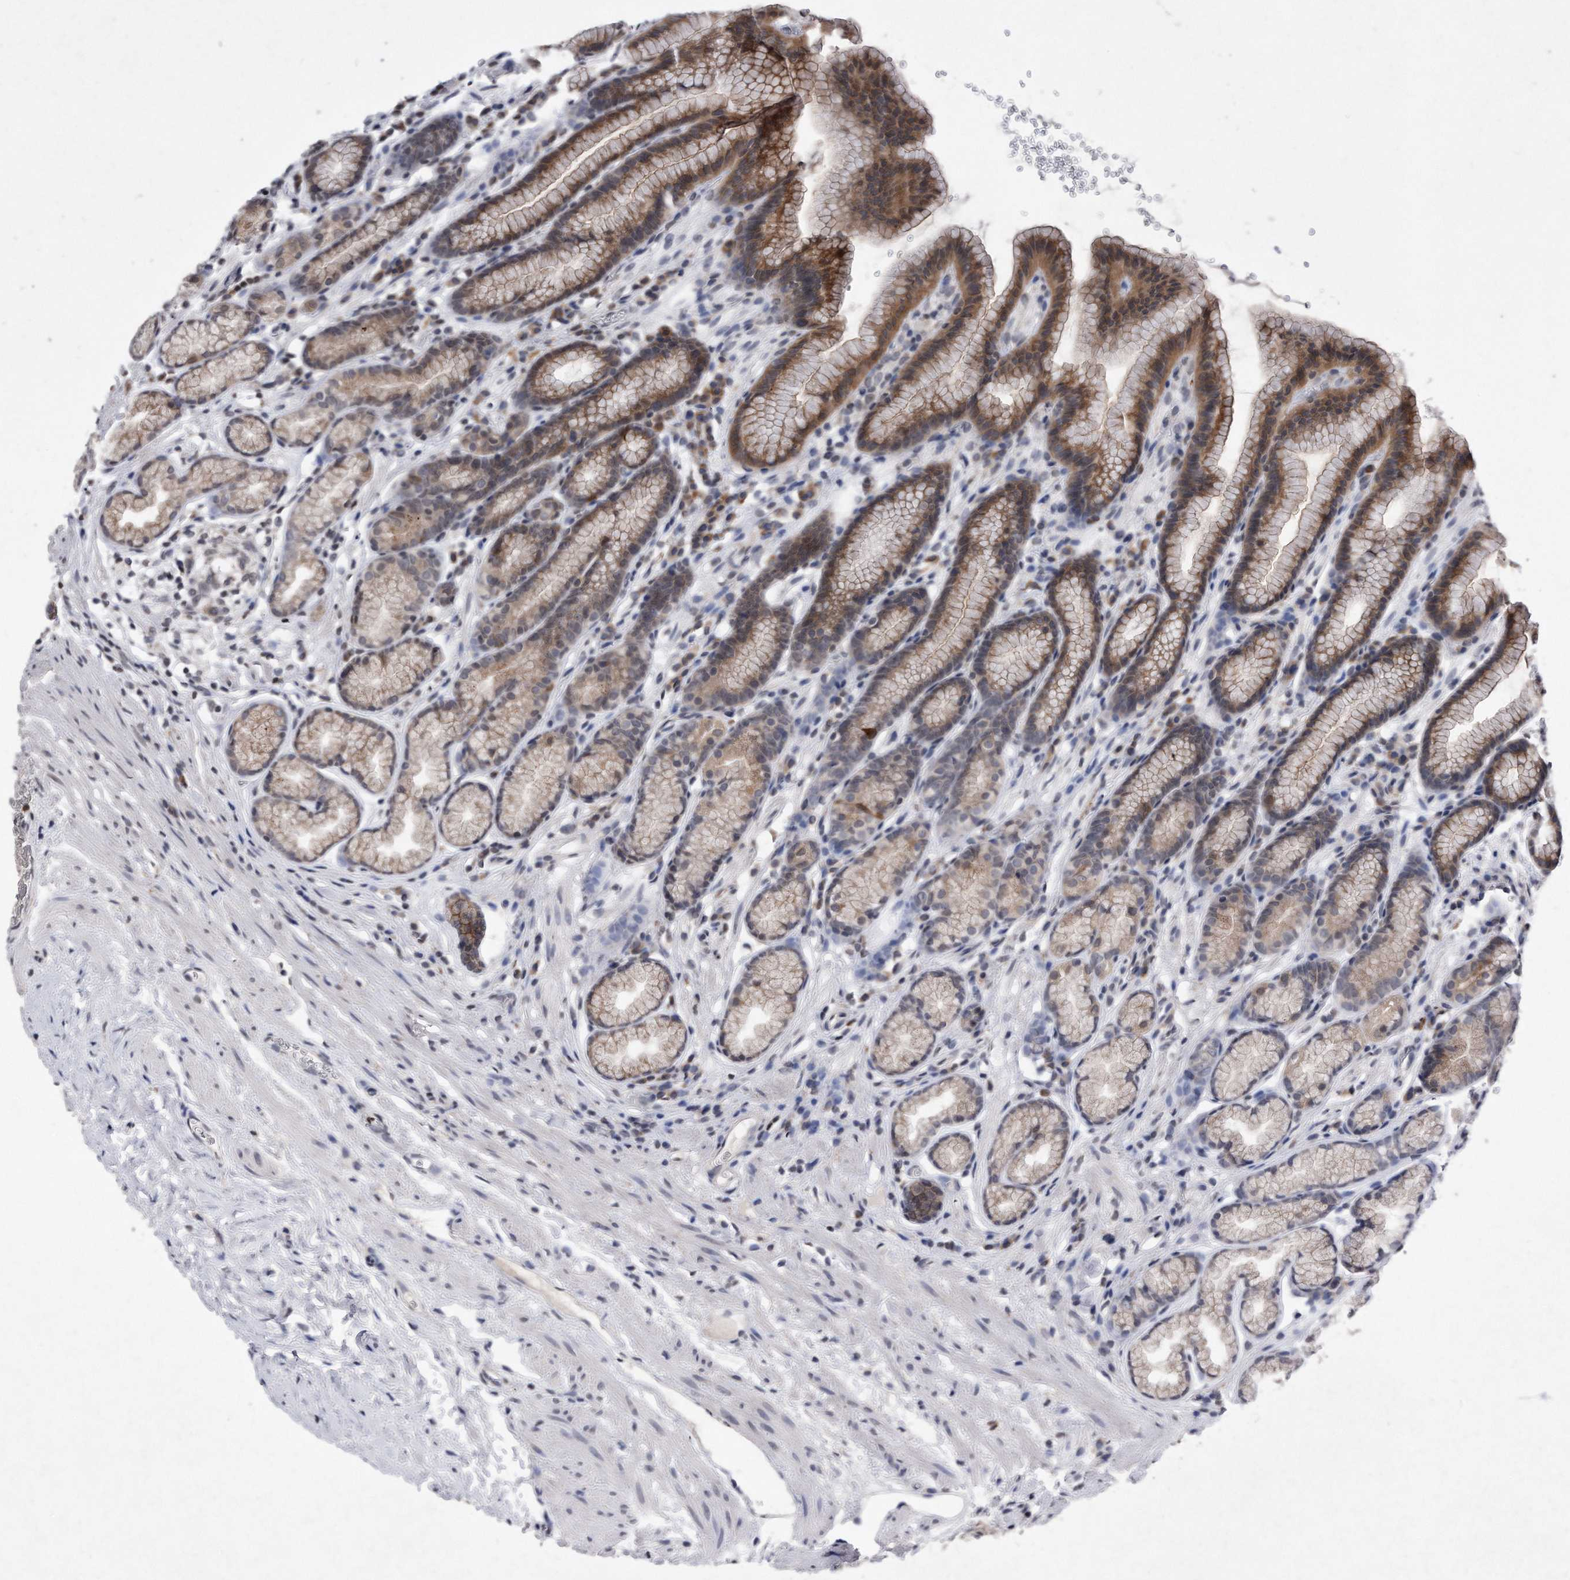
{"staining": {"intensity": "moderate", "quantity": ">75%", "location": "cytoplasmic/membranous"}, "tissue": "stomach", "cell_type": "Glandular cells", "image_type": "normal", "snomed": [{"axis": "morphology", "description": "Normal tissue, NOS"}, {"axis": "topography", "description": "Stomach"}], "caption": "Immunohistochemical staining of normal human stomach shows >75% levels of moderate cytoplasmic/membranous protein staining in approximately >75% of glandular cells.", "gene": "DAB1", "patient": {"sex": "male", "age": 42}}